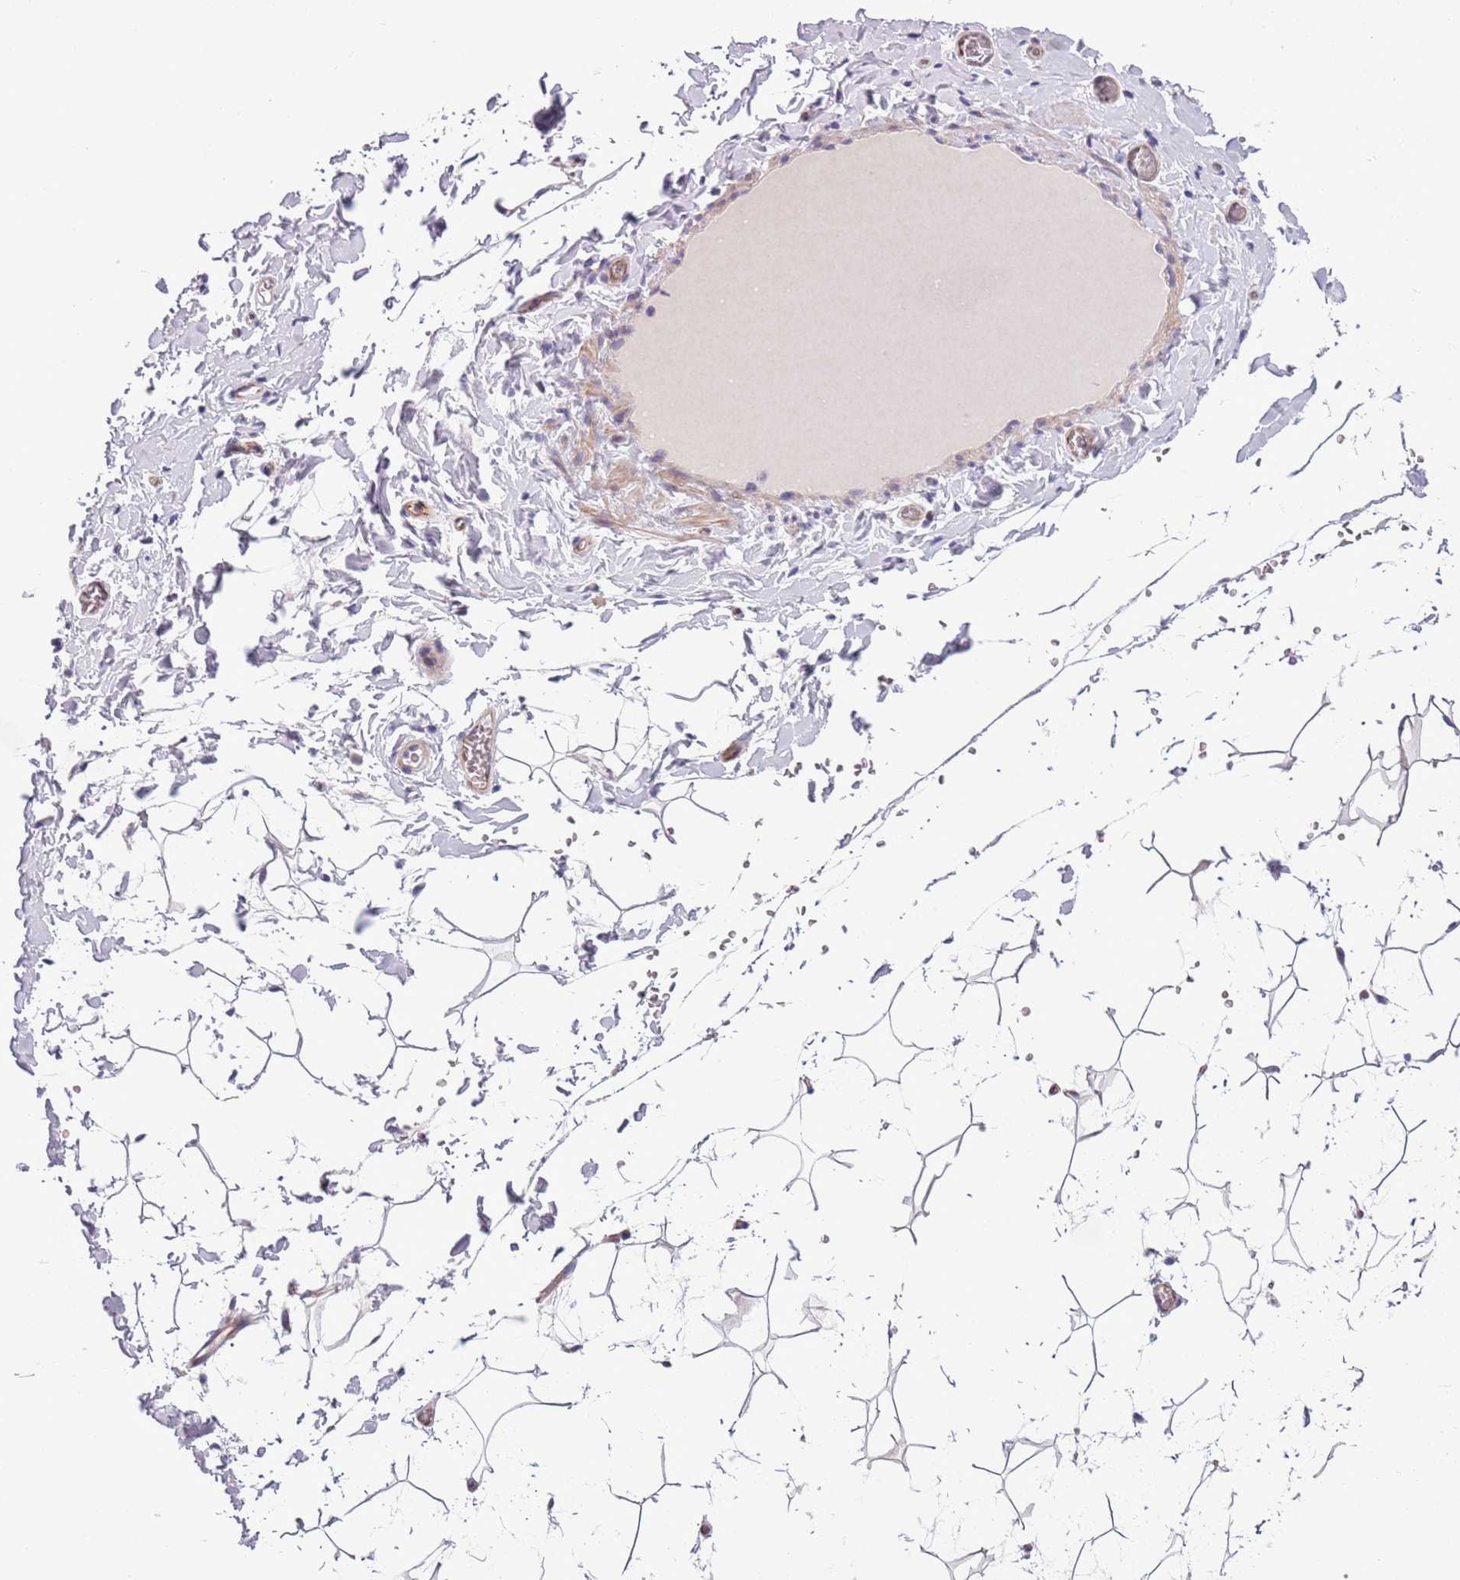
{"staining": {"intensity": "negative", "quantity": "none", "location": "none"}, "tissue": "adipose tissue", "cell_type": "Adipocytes", "image_type": "normal", "snomed": [{"axis": "morphology", "description": "Normal tissue, NOS"}, {"axis": "topography", "description": "Gallbladder"}, {"axis": "topography", "description": "Peripheral nerve tissue"}], "caption": "Photomicrograph shows no significant protein positivity in adipocytes of unremarkable adipose tissue.", "gene": "MRPL32", "patient": {"sex": "male", "age": 38}}